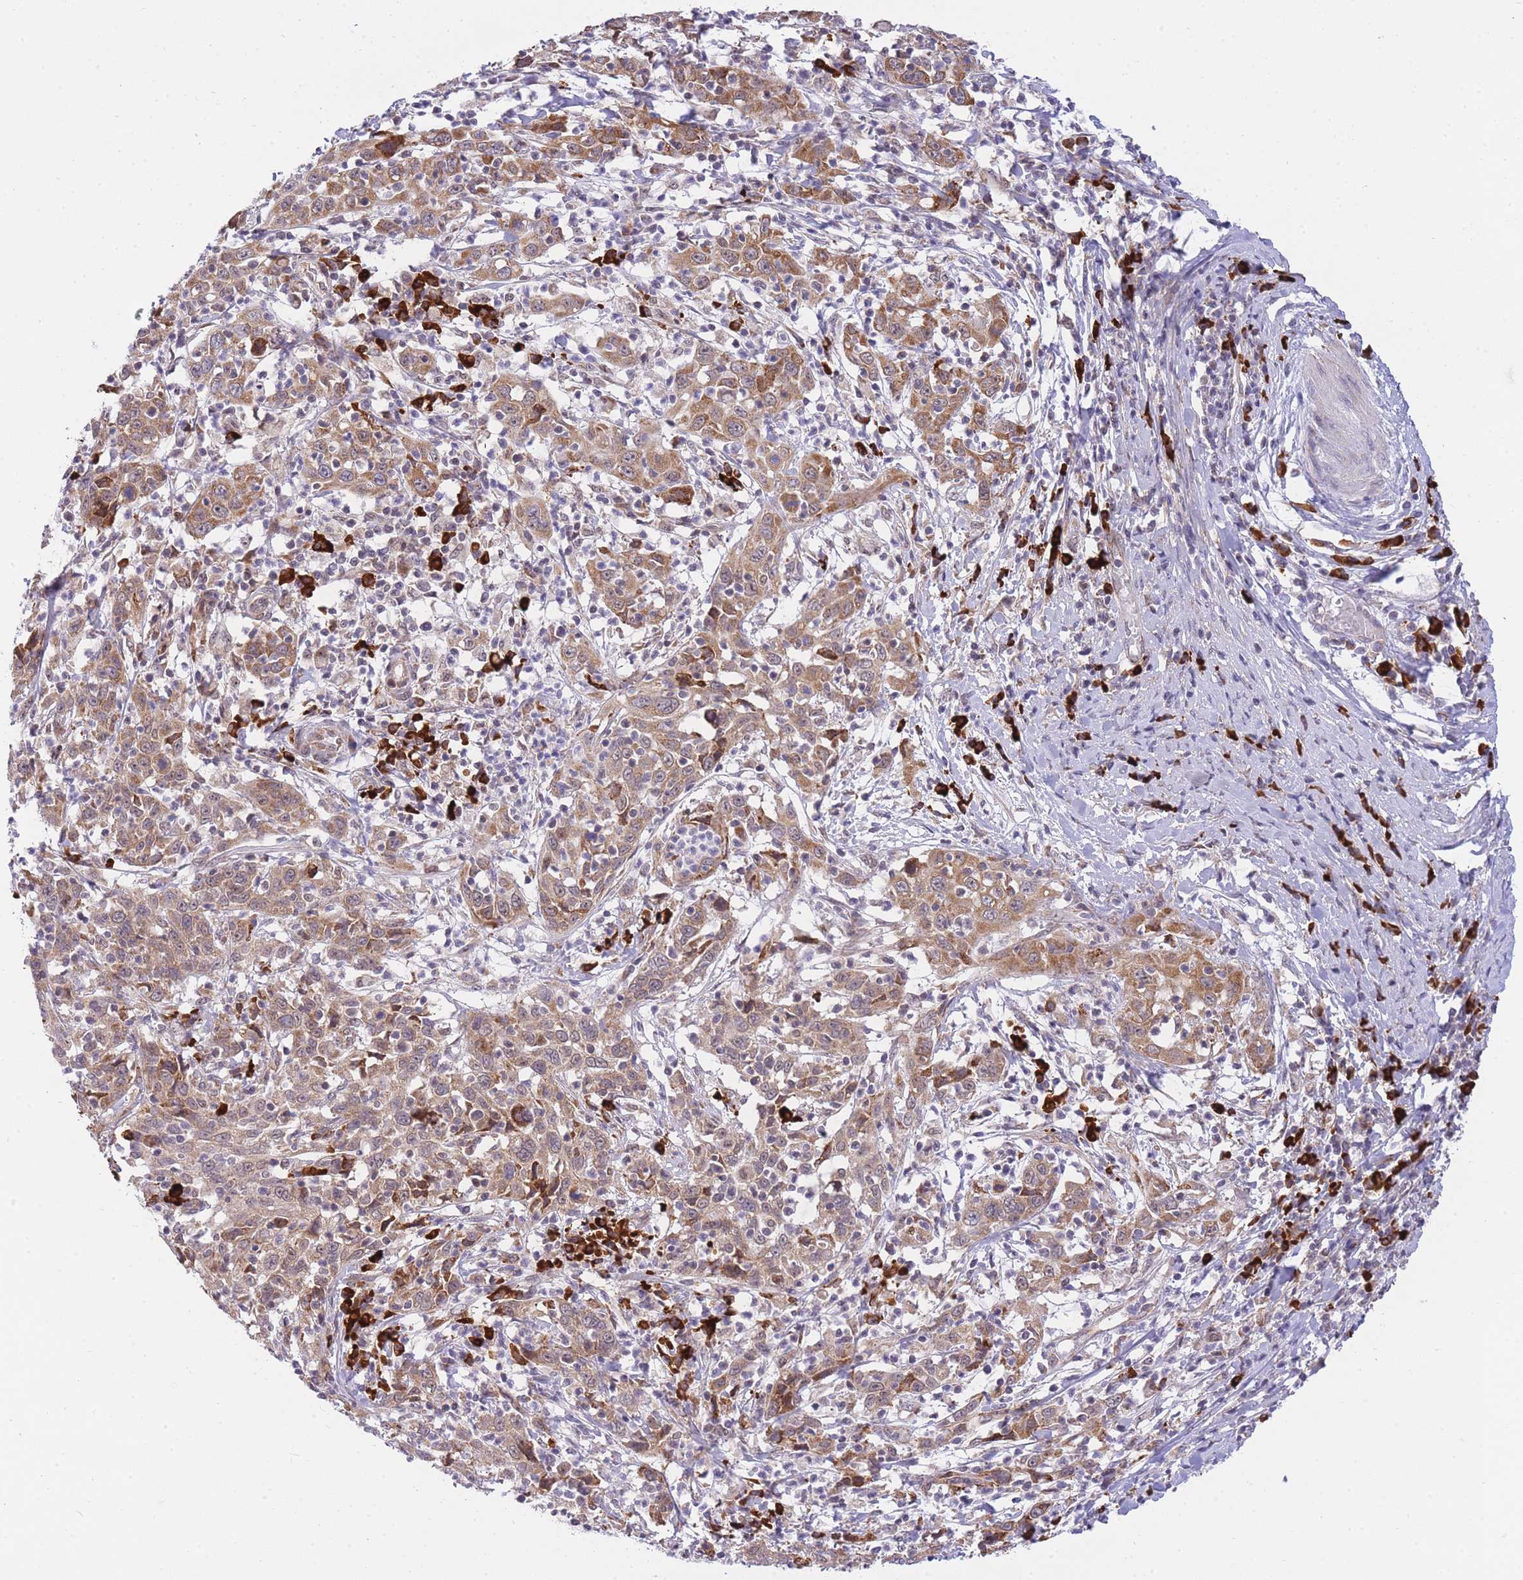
{"staining": {"intensity": "moderate", "quantity": ">75%", "location": "cytoplasmic/membranous"}, "tissue": "cervical cancer", "cell_type": "Tumor cells", "image_type": "cancer", "snomed": [{"axis": "morphology", "description": "Squamous cell carcinoma, NOS"}, {"axis": "topography", "description": "Cervix"}], "caption": "Approximately >75% of tumor cells in human squamous cell carcinoma (cervical) demonstrate moderate cytoplasmic/membranous protein staining as visualized by brown immunohistochemical staining.", "gene": "EXOSC8", "patient": {"sex": "female", "age": 46}}